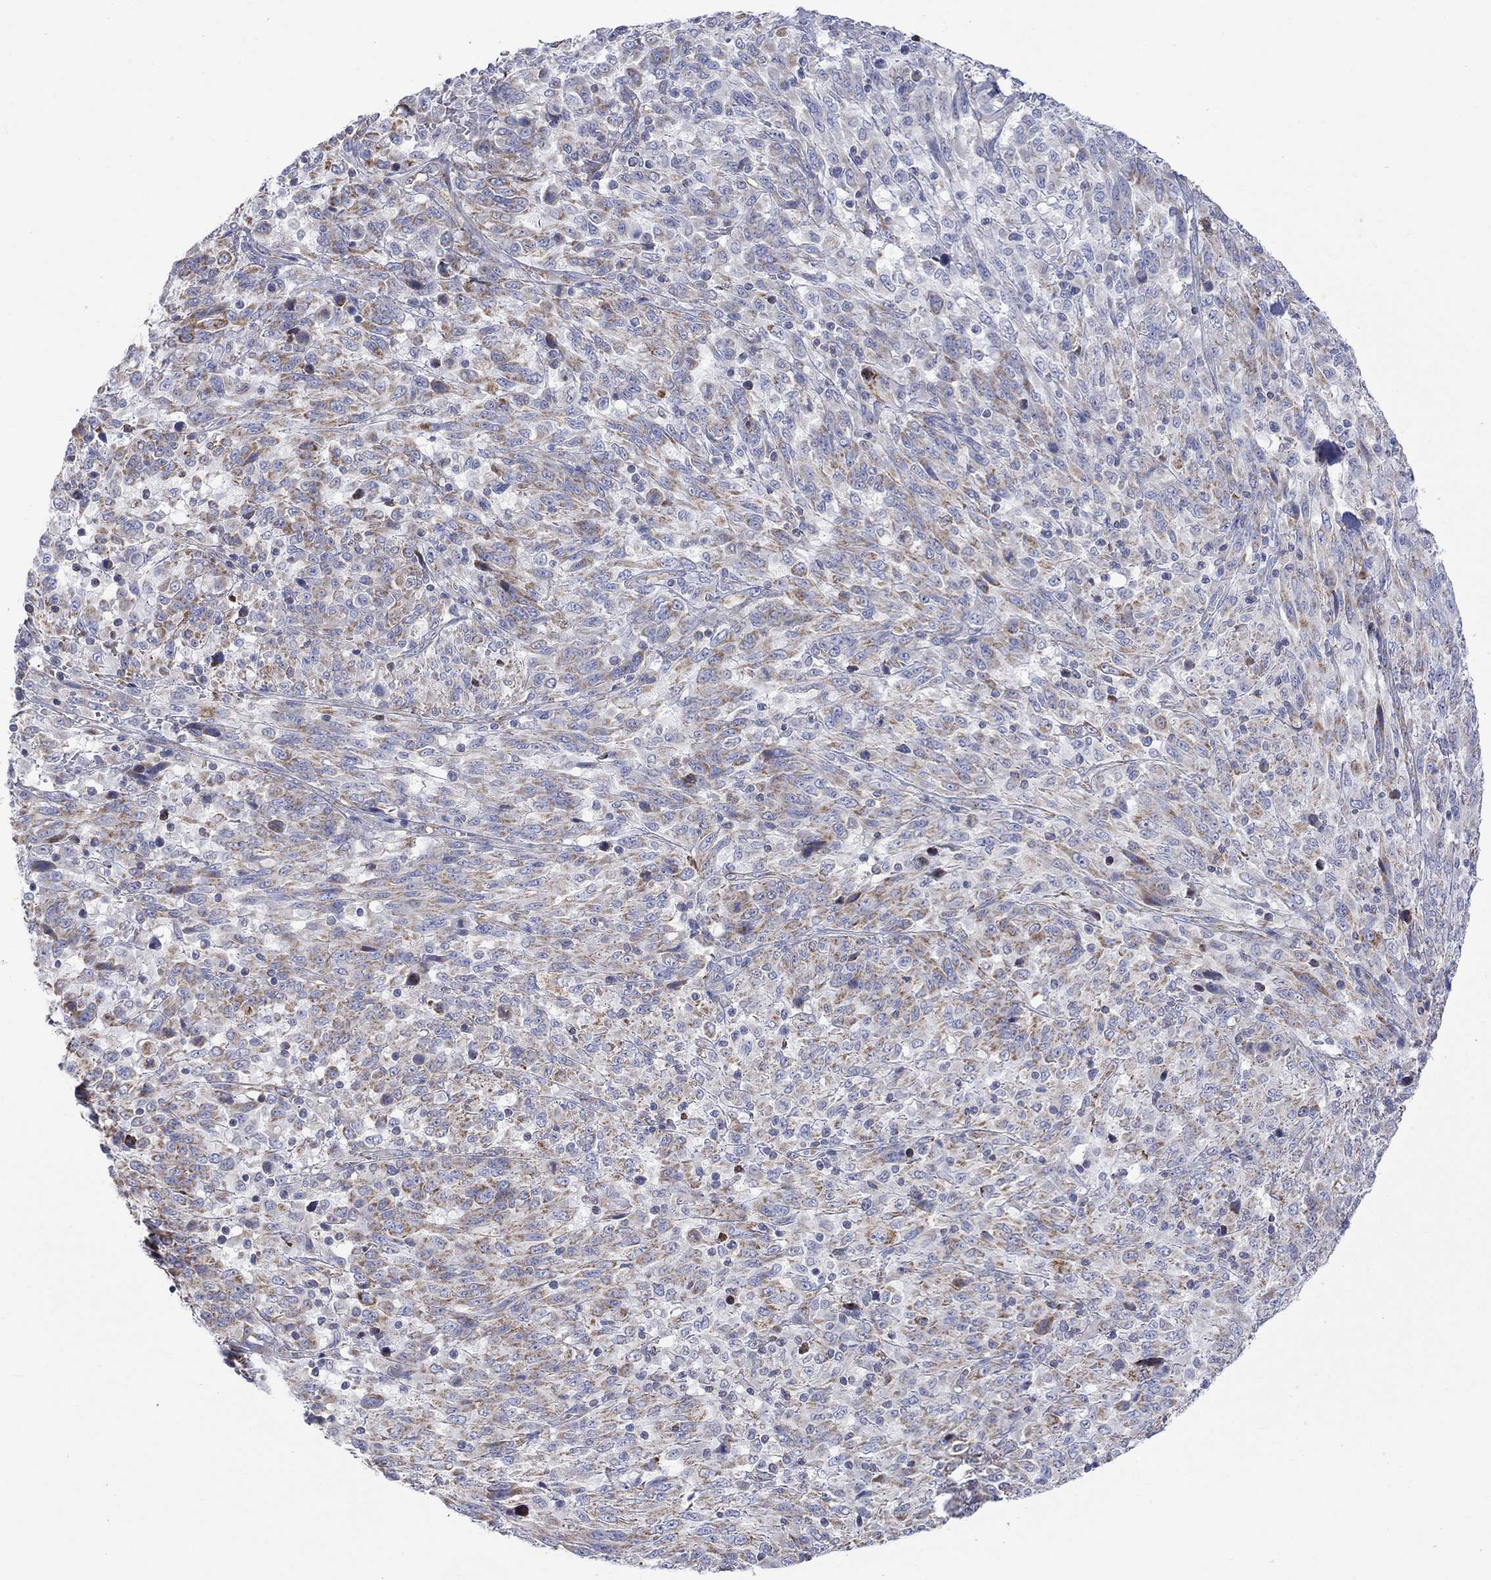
{"staining": {"intensity": "moderate", "quantity": "25%-75%", "location": "cytoplasmic/membranous"}, "tissue": "melanoma", "cell_type": "Tumor cells", "image_type": "cancer", "snomed": [{"axis": "morphology", "description": "Malignant melanoma, NOS"}, {"axis": "topography", "description": "Skin"}], "caption": "Immunohistochemistry (DAB (3,3'-diaminobenzidine)) staining of human melanoma exhibits moderate cytoplasmic/membranous protein staining in approximately 25%-75% of tumor cells.", "gene": "CISD1", "patient": {"sex": "female", "age": 91}}